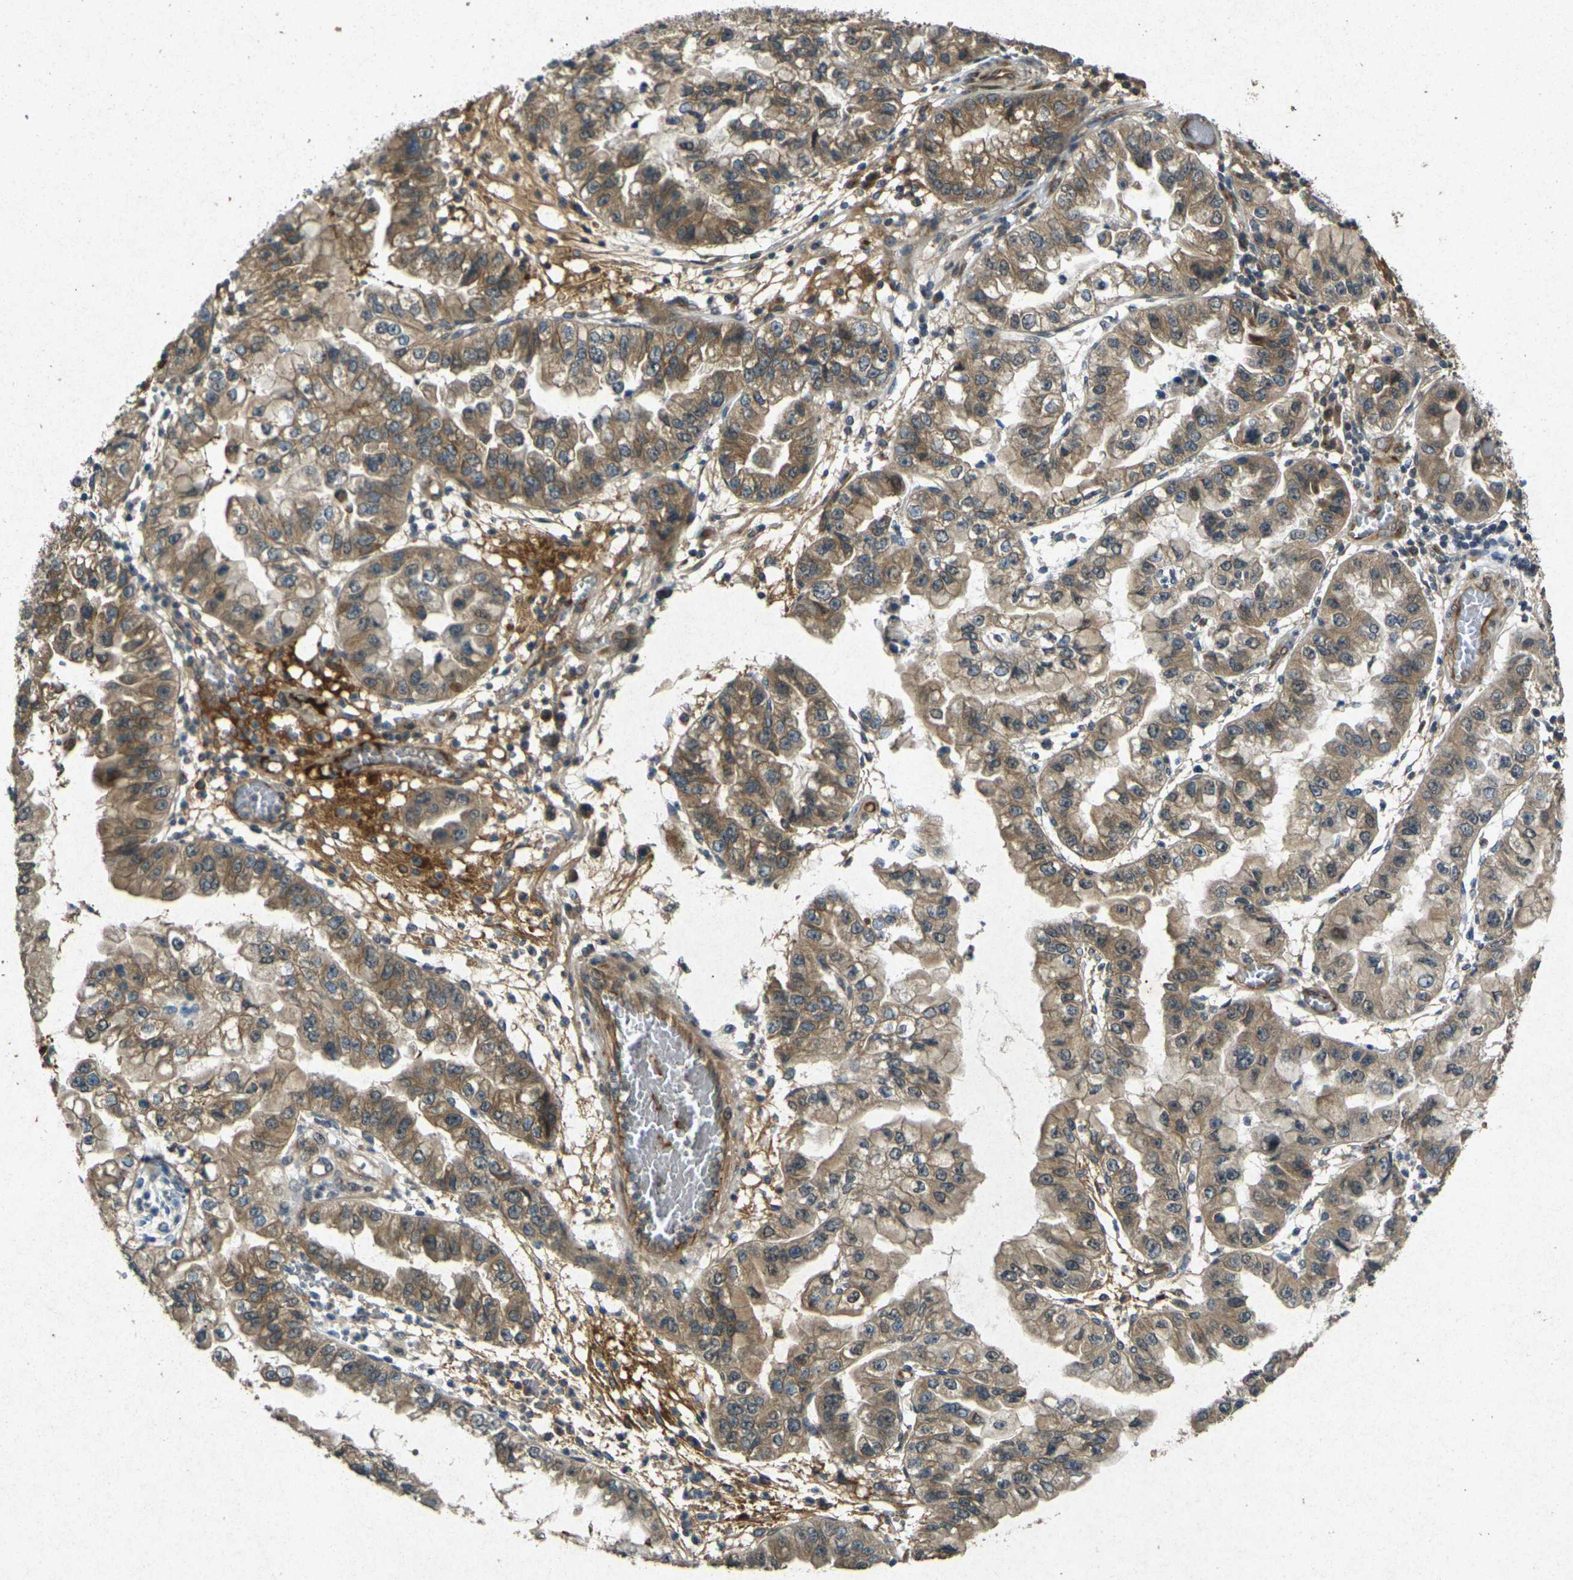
{"staining": {"intensity": "moderate", "quantity": ">75%", "location": "cytoplasmic/membranous"}, "tissue": "liver cancer", "cell_type": "Tumor cells", "image_type": "cancer", "snomed": [{"axis": "morphology", "description": "Cholangiocarcinoma"}, {"axis": "topography", "description": "Liver"}], "caption": "Immunohistochemical staining of human liver cancer reveals moderate cytoplasmic/membranous protein expression in about >75% of tumor cells.", "gene": "RGMA", "patient": {"sex": "female", "age": 79}}